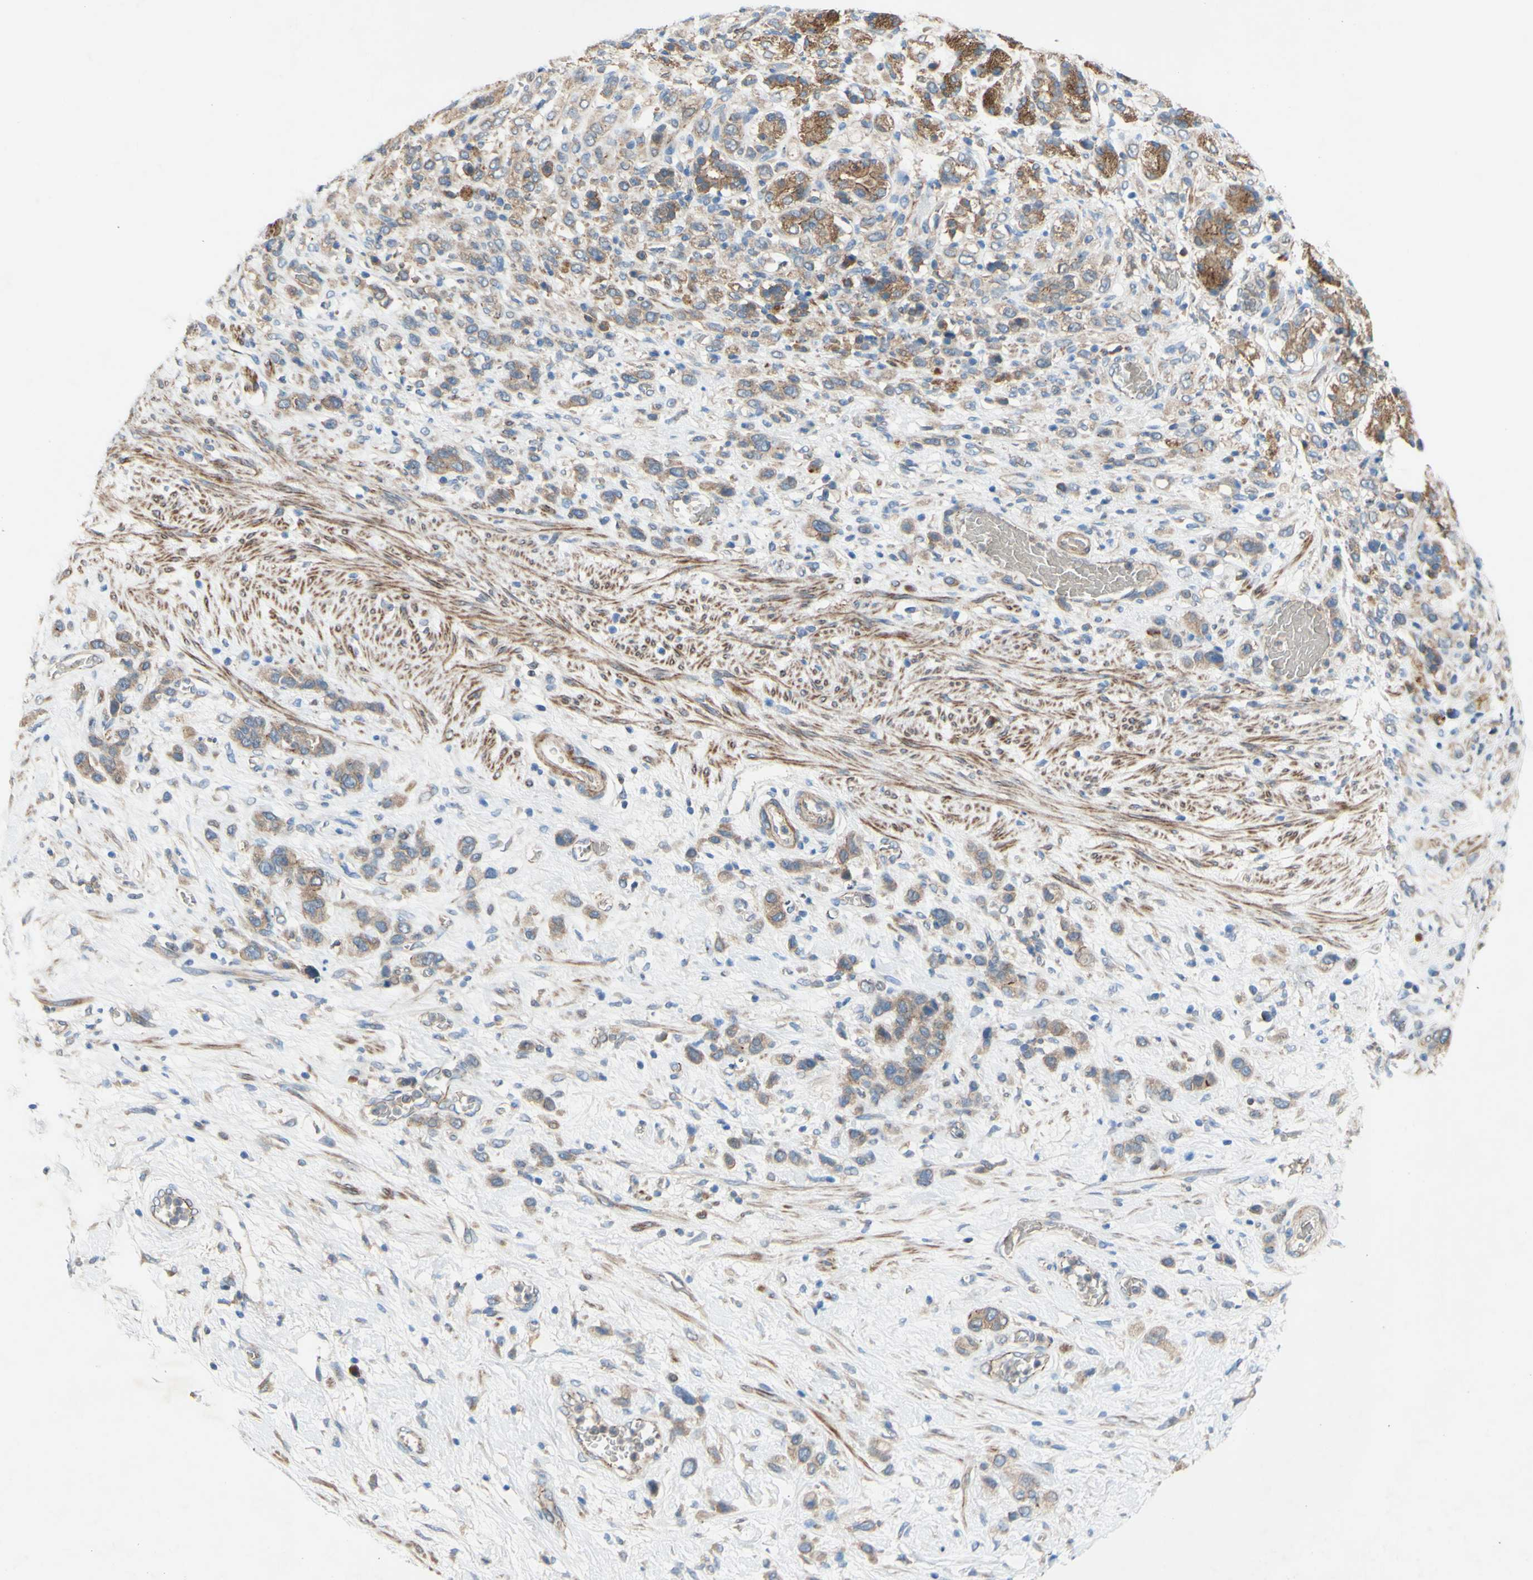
{"staining": {"intensity": "strong", "quantity": "<25%", "location": "cytoplasmic/membranous"}, "tissue": "stomach cancer", "cell_type": "Tumor cells", "image_type": "cancer", "snomed": [{"axis": "morphology", "description": "Adenocarcinoma, NOS"}, {"axis": "morphology", "description": "Adenocarcinoma, High grade"}, {"axis": "topography", "description": "Stomach, upper"}, {"axis": "topography", "description": "Stomach, lower"}], "caption": "Immunohistochemistry (IHC) image of neoplastic tissue: stomach adenocarcinoma stained using immunohistochemistry reveals medium levels of strong protein expression localized specifically in the cytoplasmic/membranous of tumor cells, appearing as a cytoplasmic/membranous brown color.", "gene": "PDGFB", "patient": {"sex": "female", "age": 65}}